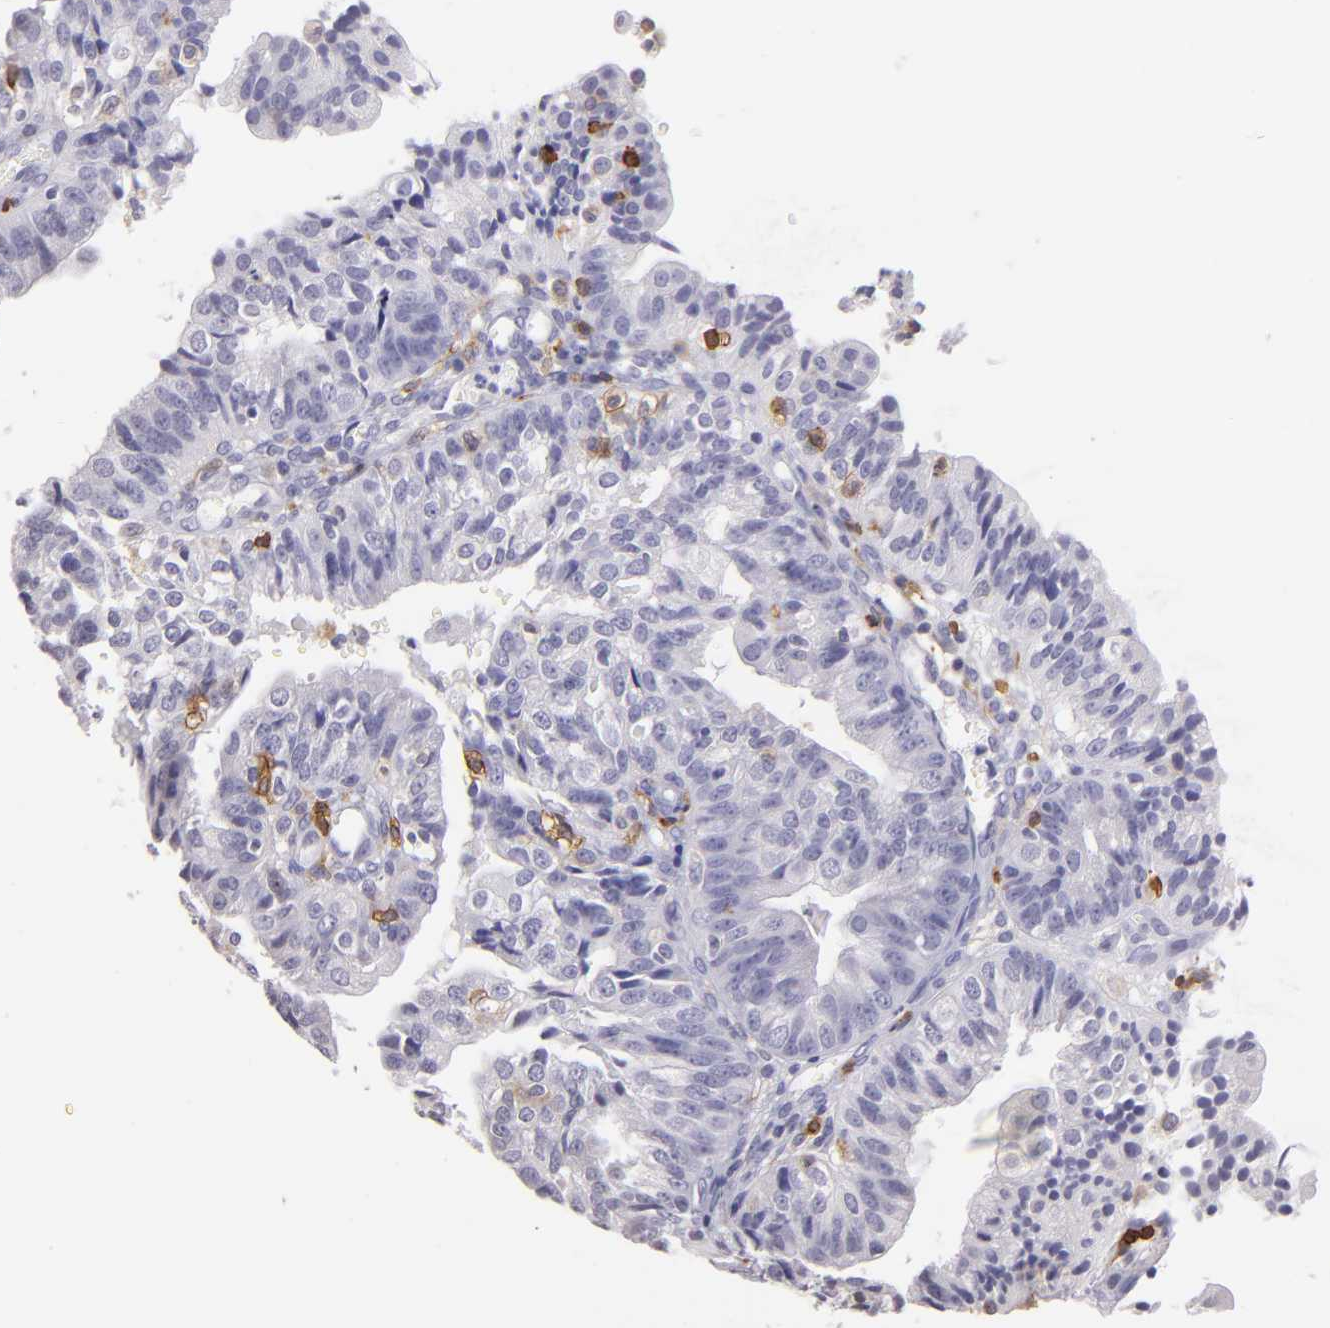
{"staining": {"intensity": "negative", "quantity": "none", "location": "none"}, "tissue": "endometrial cancer", "cell_type": "Tumor cells", "image_type": "cancer", "snomed": [{"axis": "morphology", "description": "Adenocarcinoma, NOS"}, {"axis": "topography", "description": "Endometrium"}], "caption": "This is an immunohistochemistry histopathology image of adenocarcinoma (endometrial). There is no positivity in tumor cells.", "gene": "IL2RA", "patient": {"sex": "female", "age": 56}}